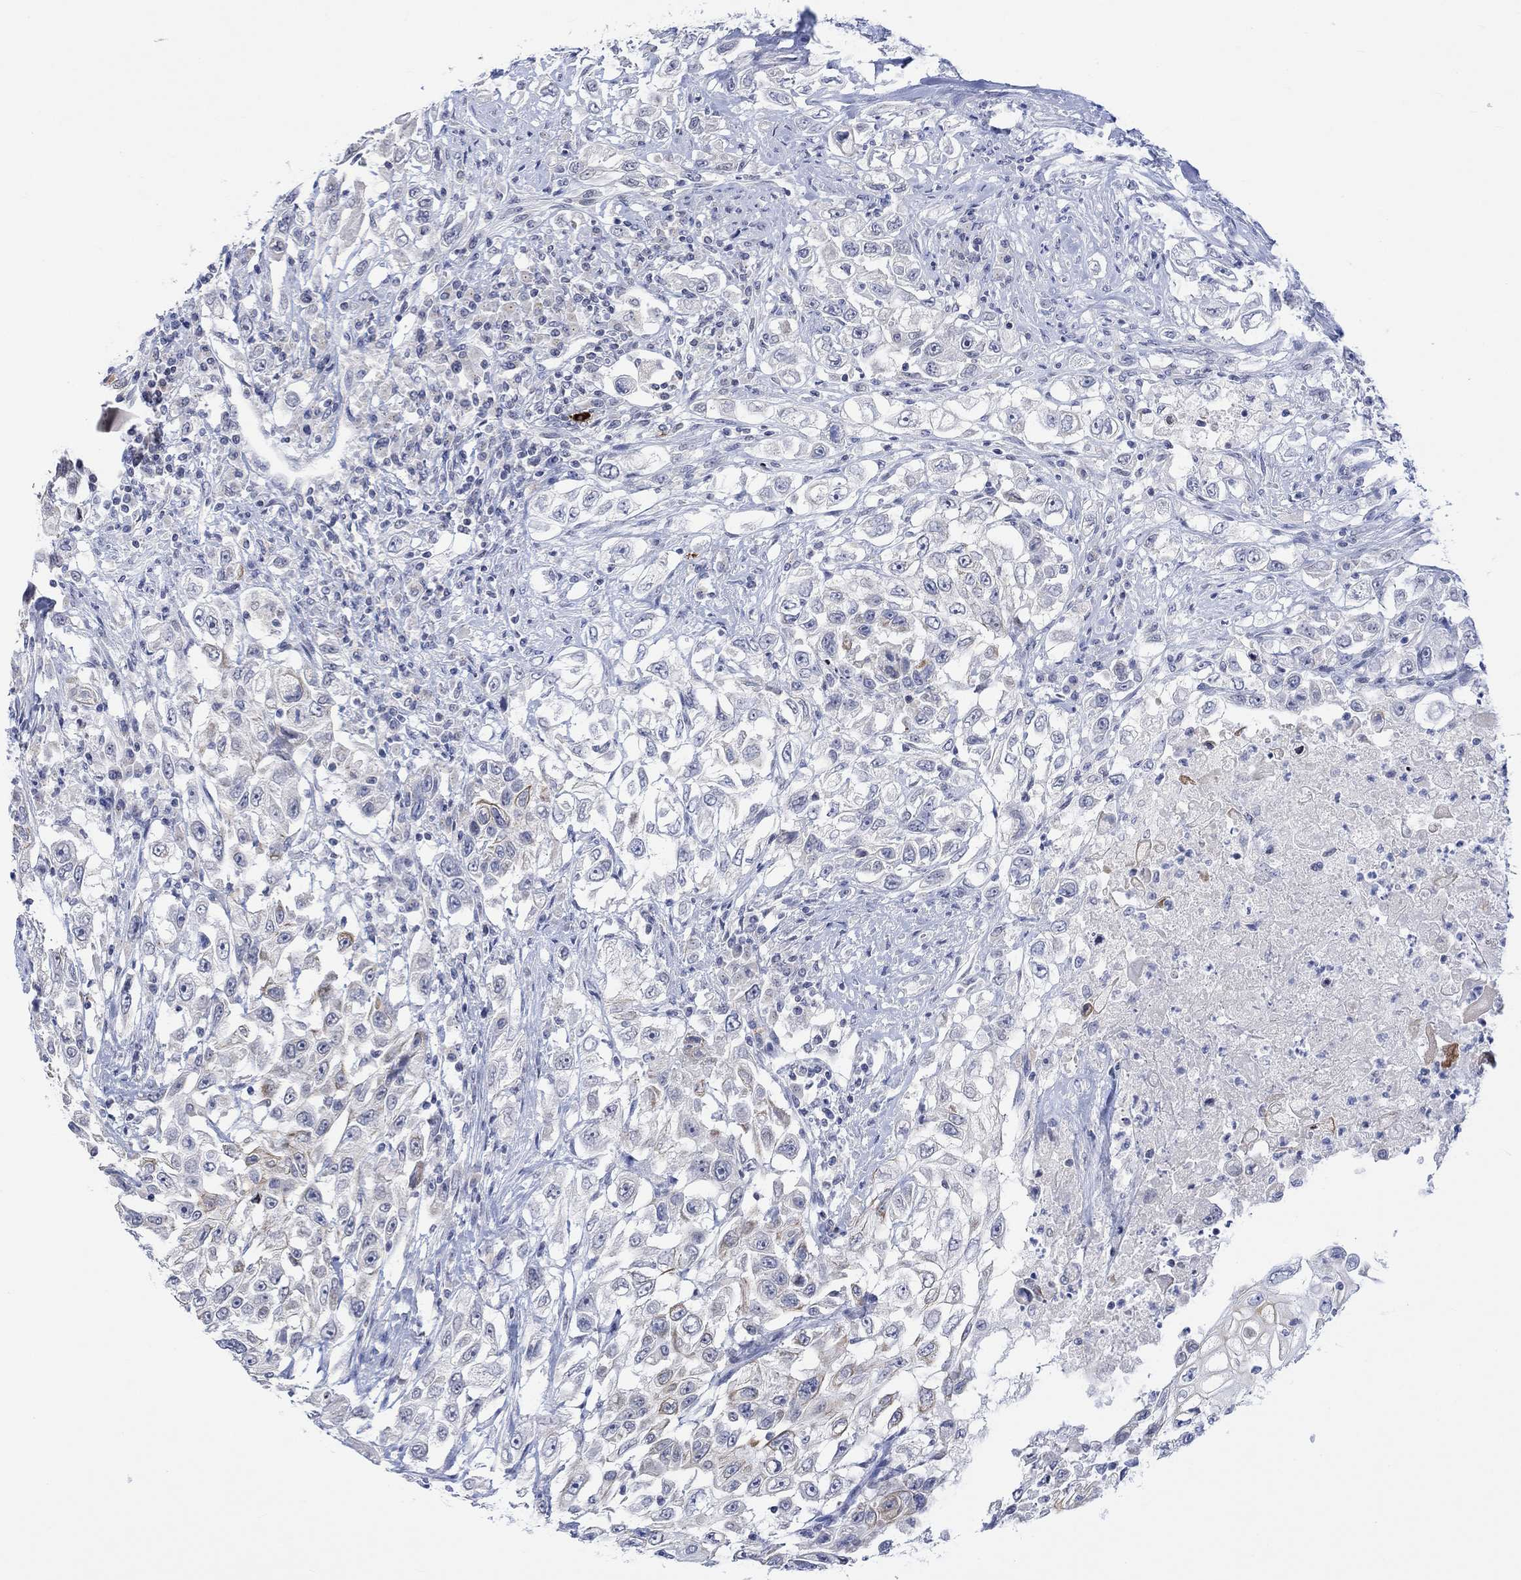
{"staining": {"intensity": "negative", "quantity": "none", "location": "none"}, "tissue": "urothelial cancer", "cell_type": "Tumor cells", "image_type": "cancer", "snomed": [{"axis": "morphology", "description": "Urothelial carcinoma, High grade"}, {"axis": "topography", "description": "Urinary bladder"}], "caption": "Human urothelial carcinoma (high-grade) stained for a protein using immunohistochemistry (IHC) exhibits no positivity in tumor cells.", "gene": "DCX", "patient": {"sex": "female", "age": 56}}